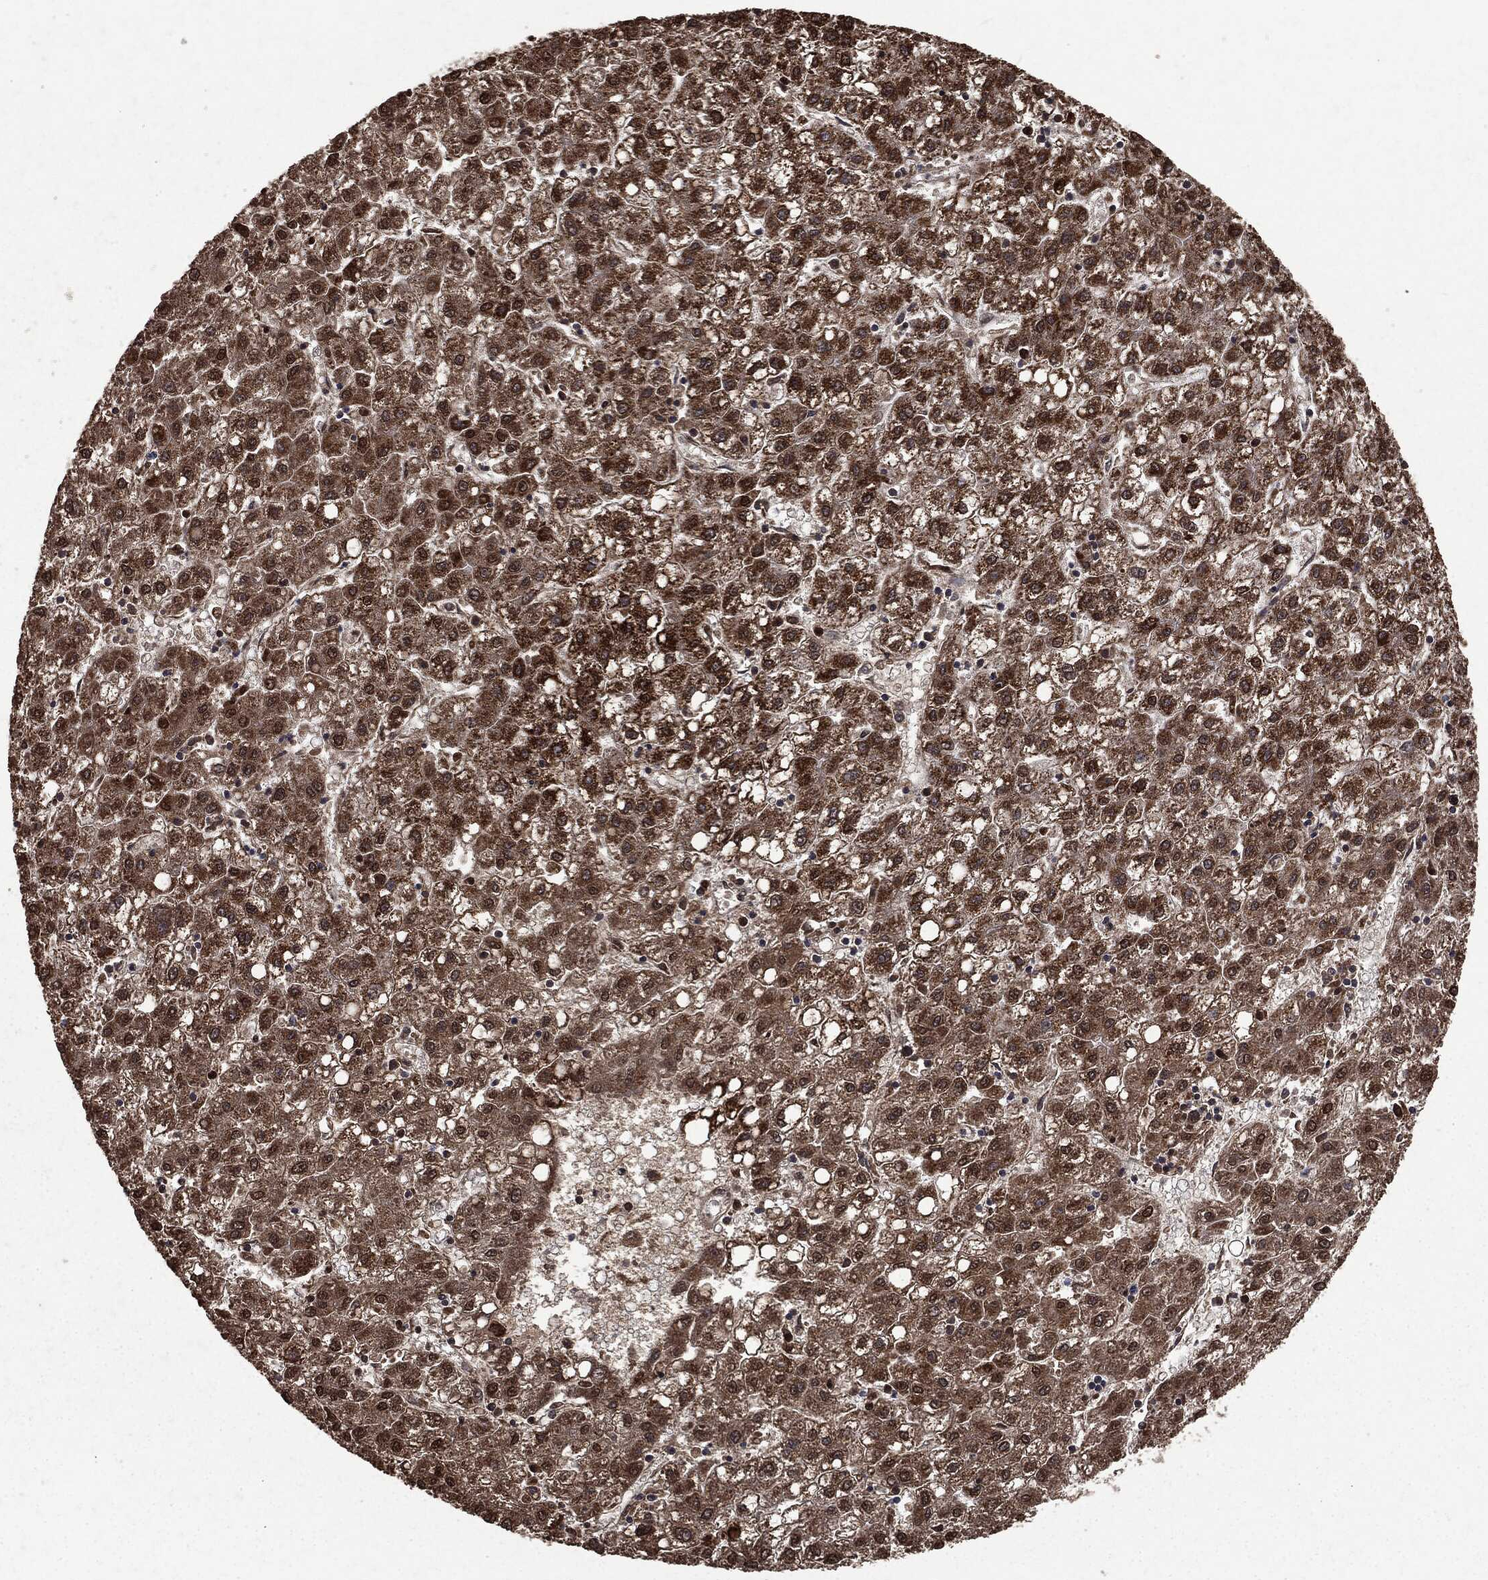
{"staining": {"intensity": "strong", "quantity": ">75%", "location": "cytoplasmic/membranous,nuclear"}, "tissue": "liver cancer", "cell_type": "Tumor cells", "image_type": "cancer", "snomed": [{"axis": "morphology", "description": "Carcinoma, Hepatocellular, NOS"}, {"axis": "topography", "description": "Liver"}], "caption": "A high-resolution histopathology image shows IHC staining of liver hepatocellular carcinoma, which reveals strong cytoplasmic/membranous and nuclear staining in approximately >75% of tumor cells. The staining was performed using DAB to visualize the protein expression in brown, while the nuclei were stained in blue with hematoxylin (Magnification: 20x).", "gene": "PPP6R2", "patient": {"sex": "male", "age": 72}}